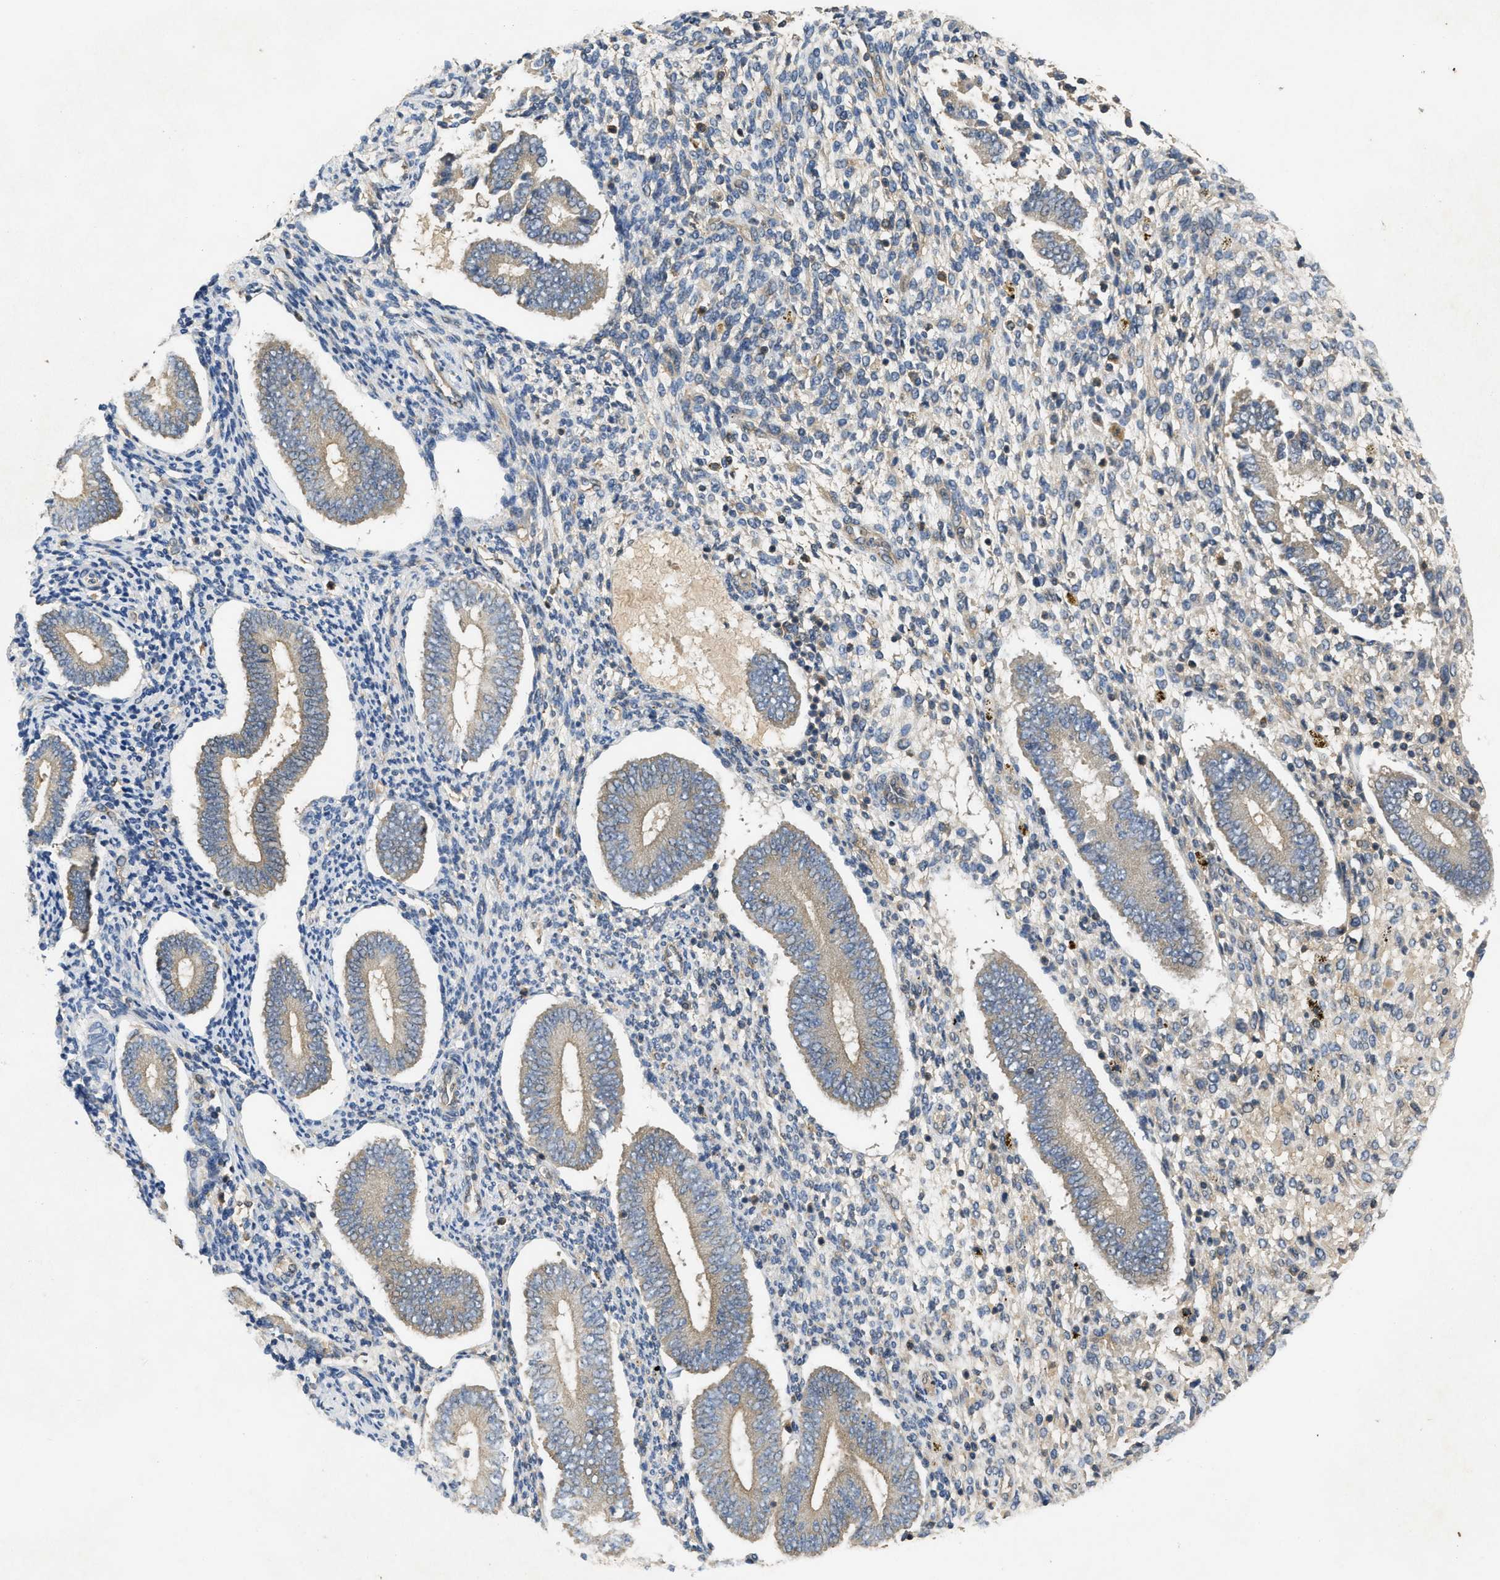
{"staining": {"intensity": "weak", "quantity": "<25%", "location": "cytoplasmic/membranous"}, "tissue": "endometrium", "cell_type": "Cells in endometrial stroma", "image_type": "normal", "snomed": [{"axis": "morphology", "description": "Normal tissue, NOS"}, {"axis": "topography", "description": "Endometrium"}], "caption": "Cells in endometrial stroma show no significant protein expression in benign endometrium. The staining was performed using DAB (3,3'-diaminobenzidine) to visualize the protein expression in brown, while the nuclei were stained in blue with hematoxylin (Magnification: 20x).", "gene": "PPP3CA", "patient": {"sex": "female", "age": 42}}